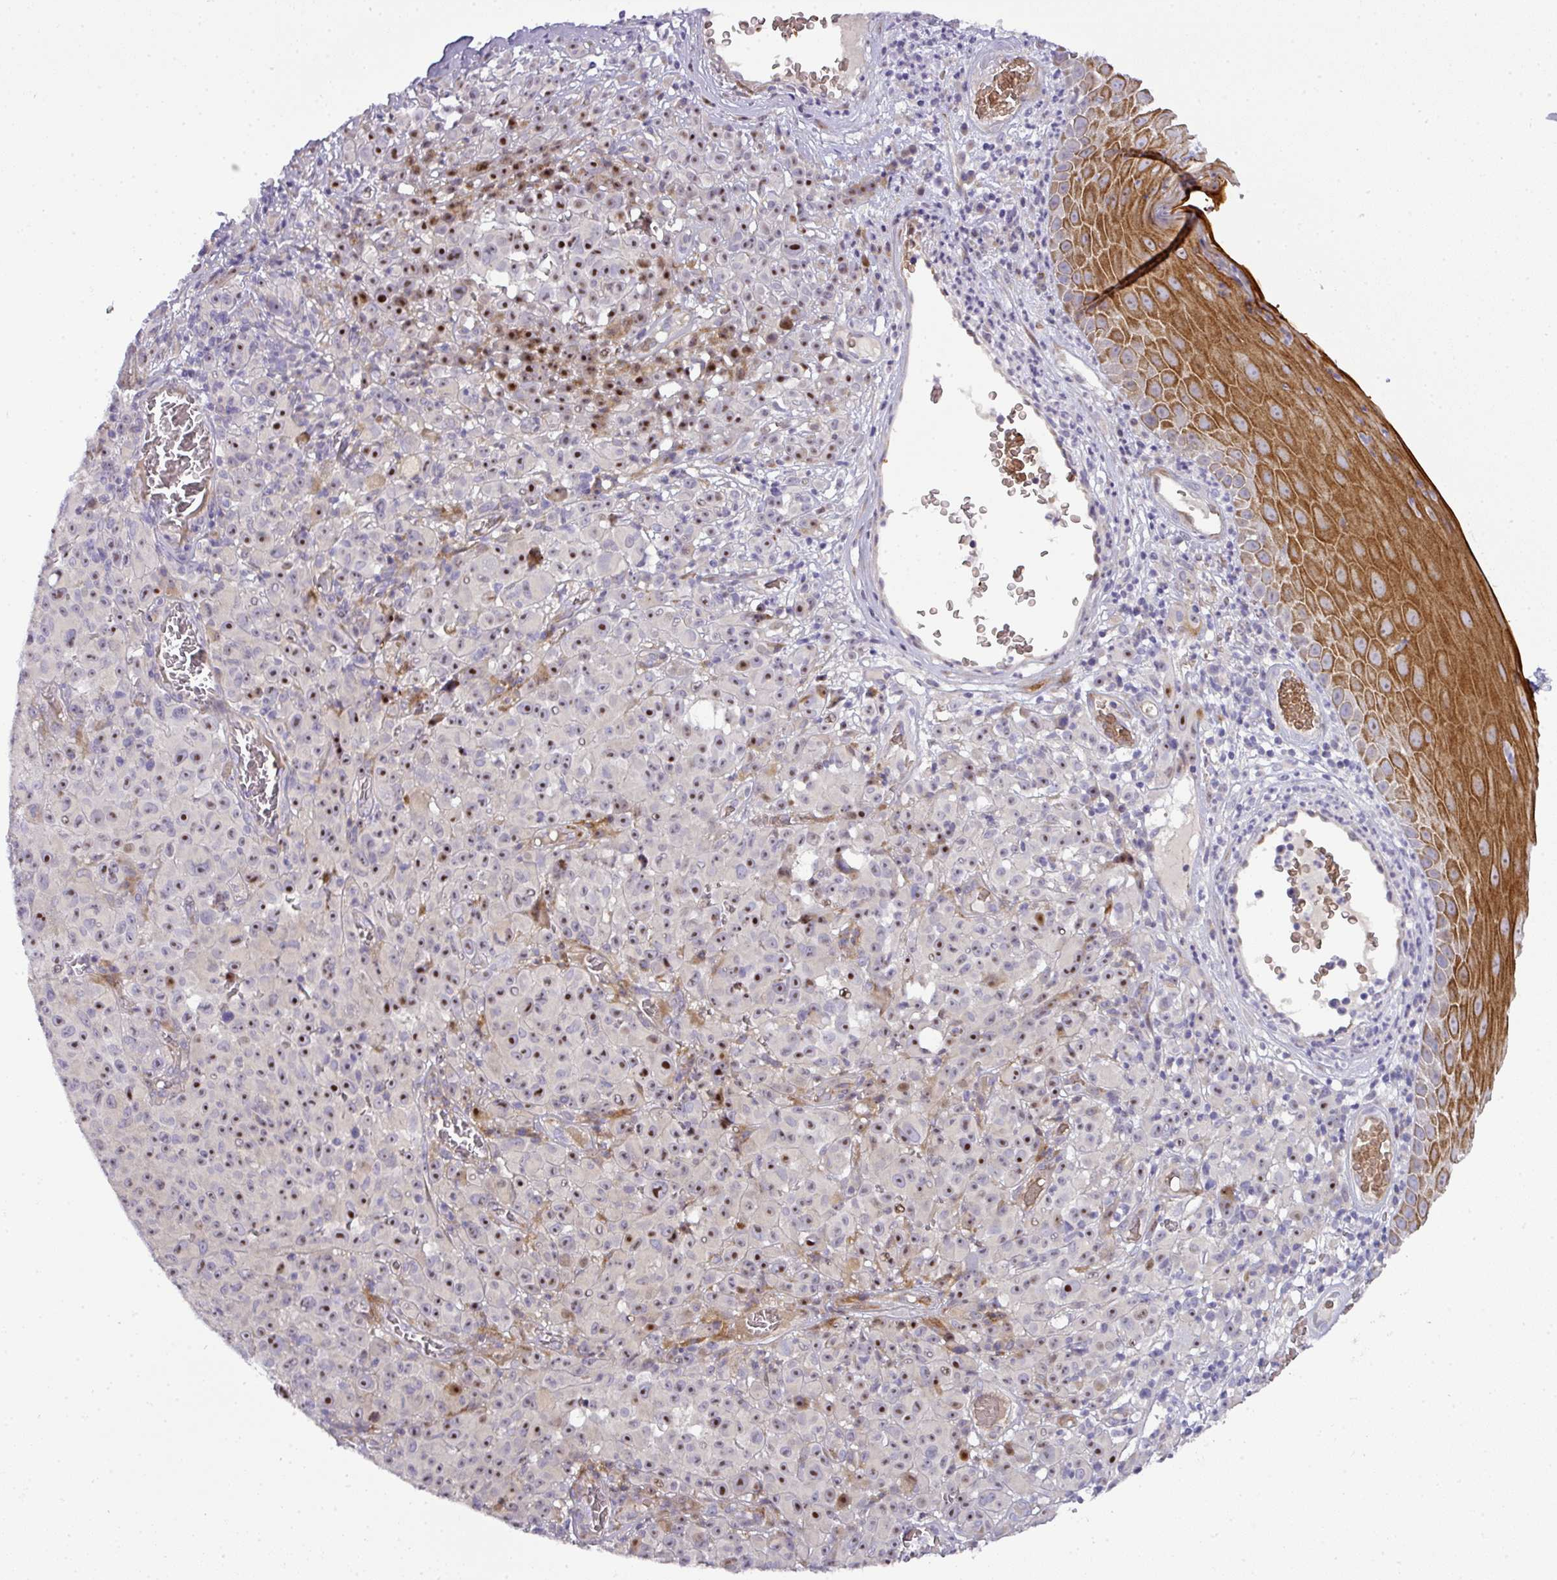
{"staining": {"intensity": "moderate", "quantity": ">75%", "location": "nuclear"}, "tissue": "melanoma", "cell_type": "Tumor cells", "image_type": "cancer", "snomed": [{"axis": "morphology", "description": "Malignant melanoma, NOS"}, {"axis": "topography", "description": "Skin"}], "caption": "Melanoma stained with a brown dye shows moderate nuclear positive expression in approximately >75% of tumor cells.", "gene": "ATP6V1F", "patient": {"sex": "female", "age": 82}}